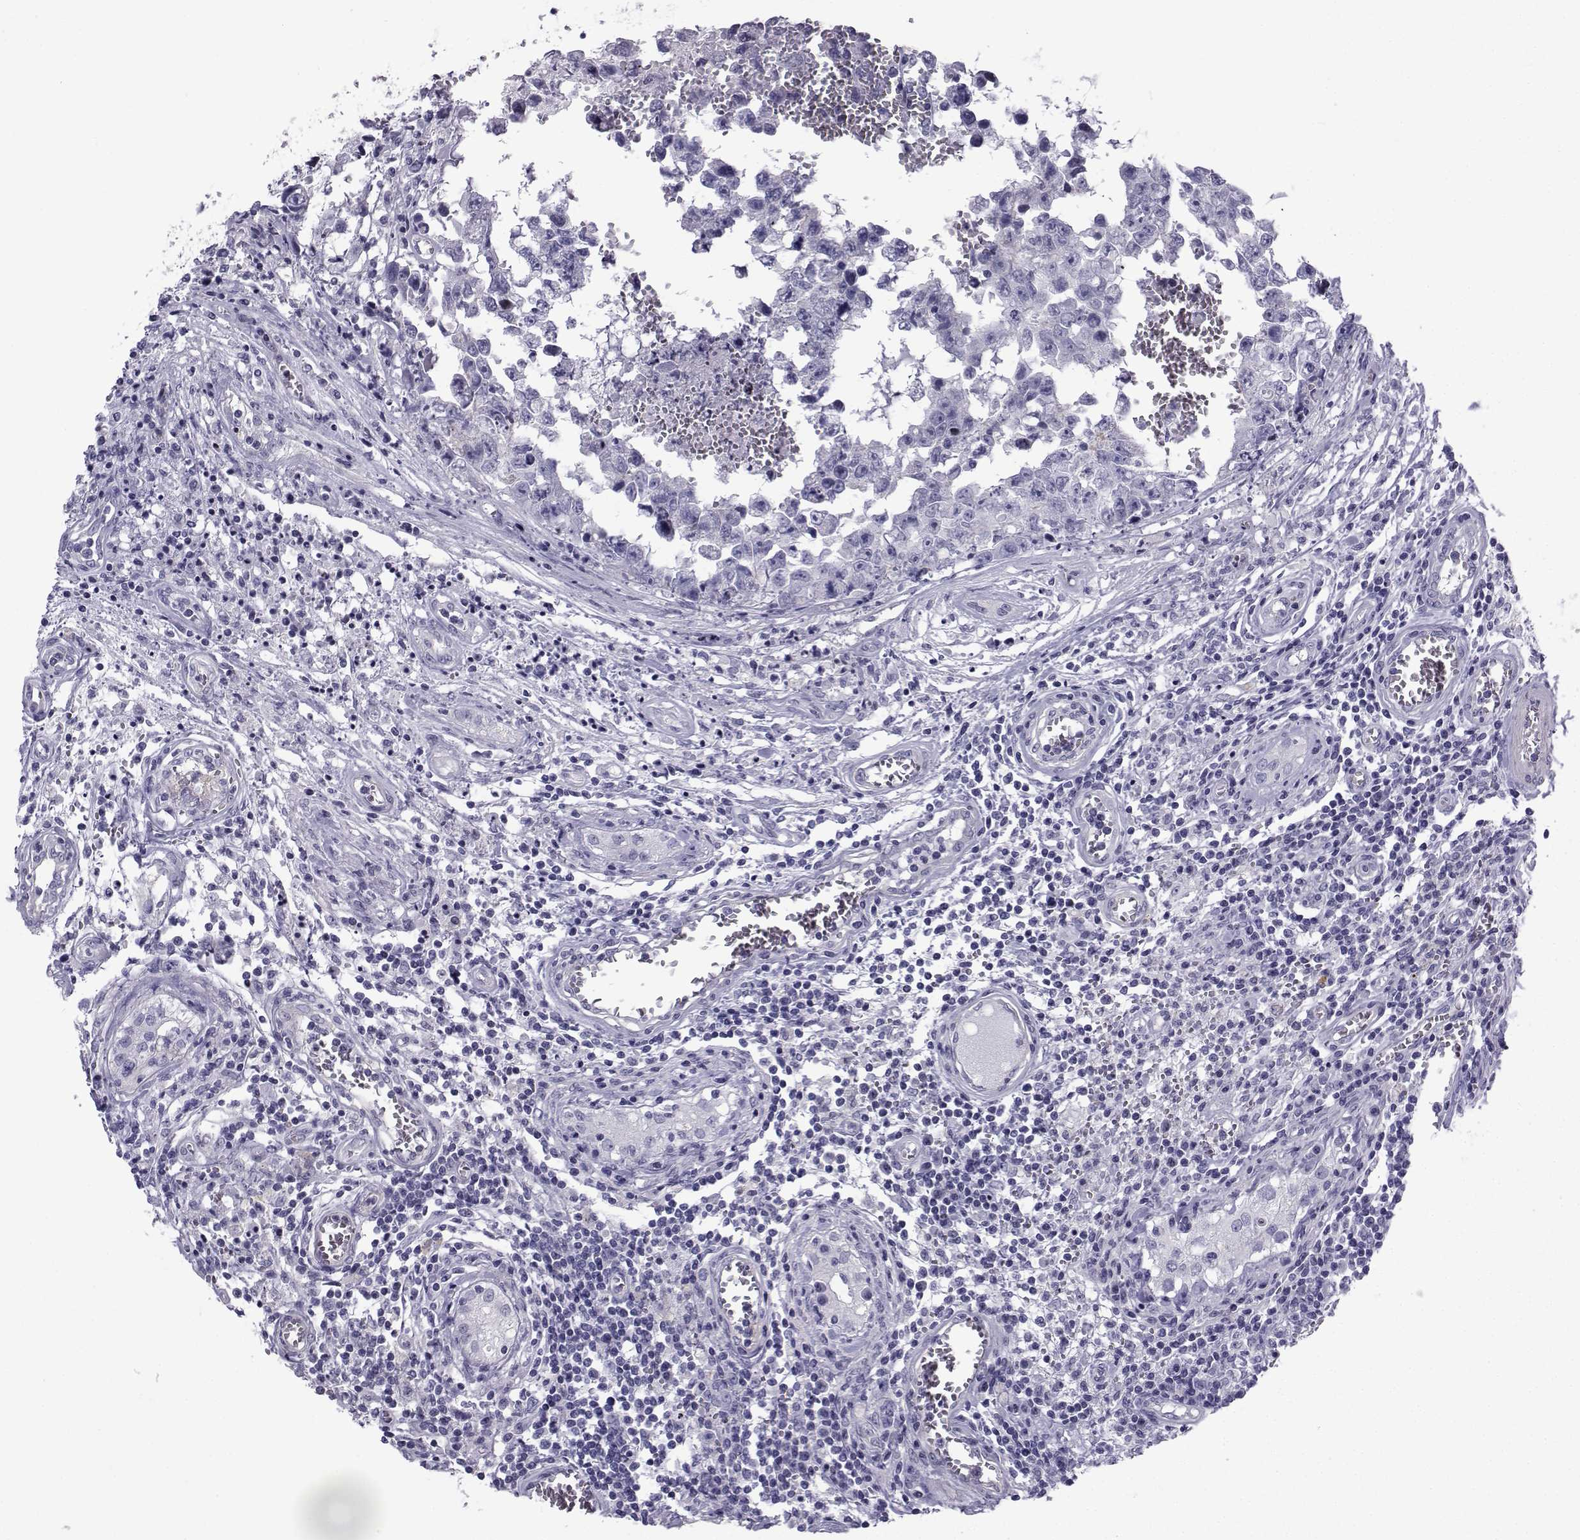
{"staining": {"intensity": "negative", "quantity": "none", "location": "none"}, "tissue": "testis cancer", "cell_type": "Tumor cells", "image_type": "cancer", "snomed": [{"axis": "morphology", "description": "Carcinoma, Embryonal, NOS"}, {"axis": "topography", "description": "Testis"}], "caption": "Protein analysis of testis cancer (embryonal carcinoma) reveals no significant expression in tumor cells.", "gene": "SPANXD", "patient": {"sex": "male", "age": 36}}